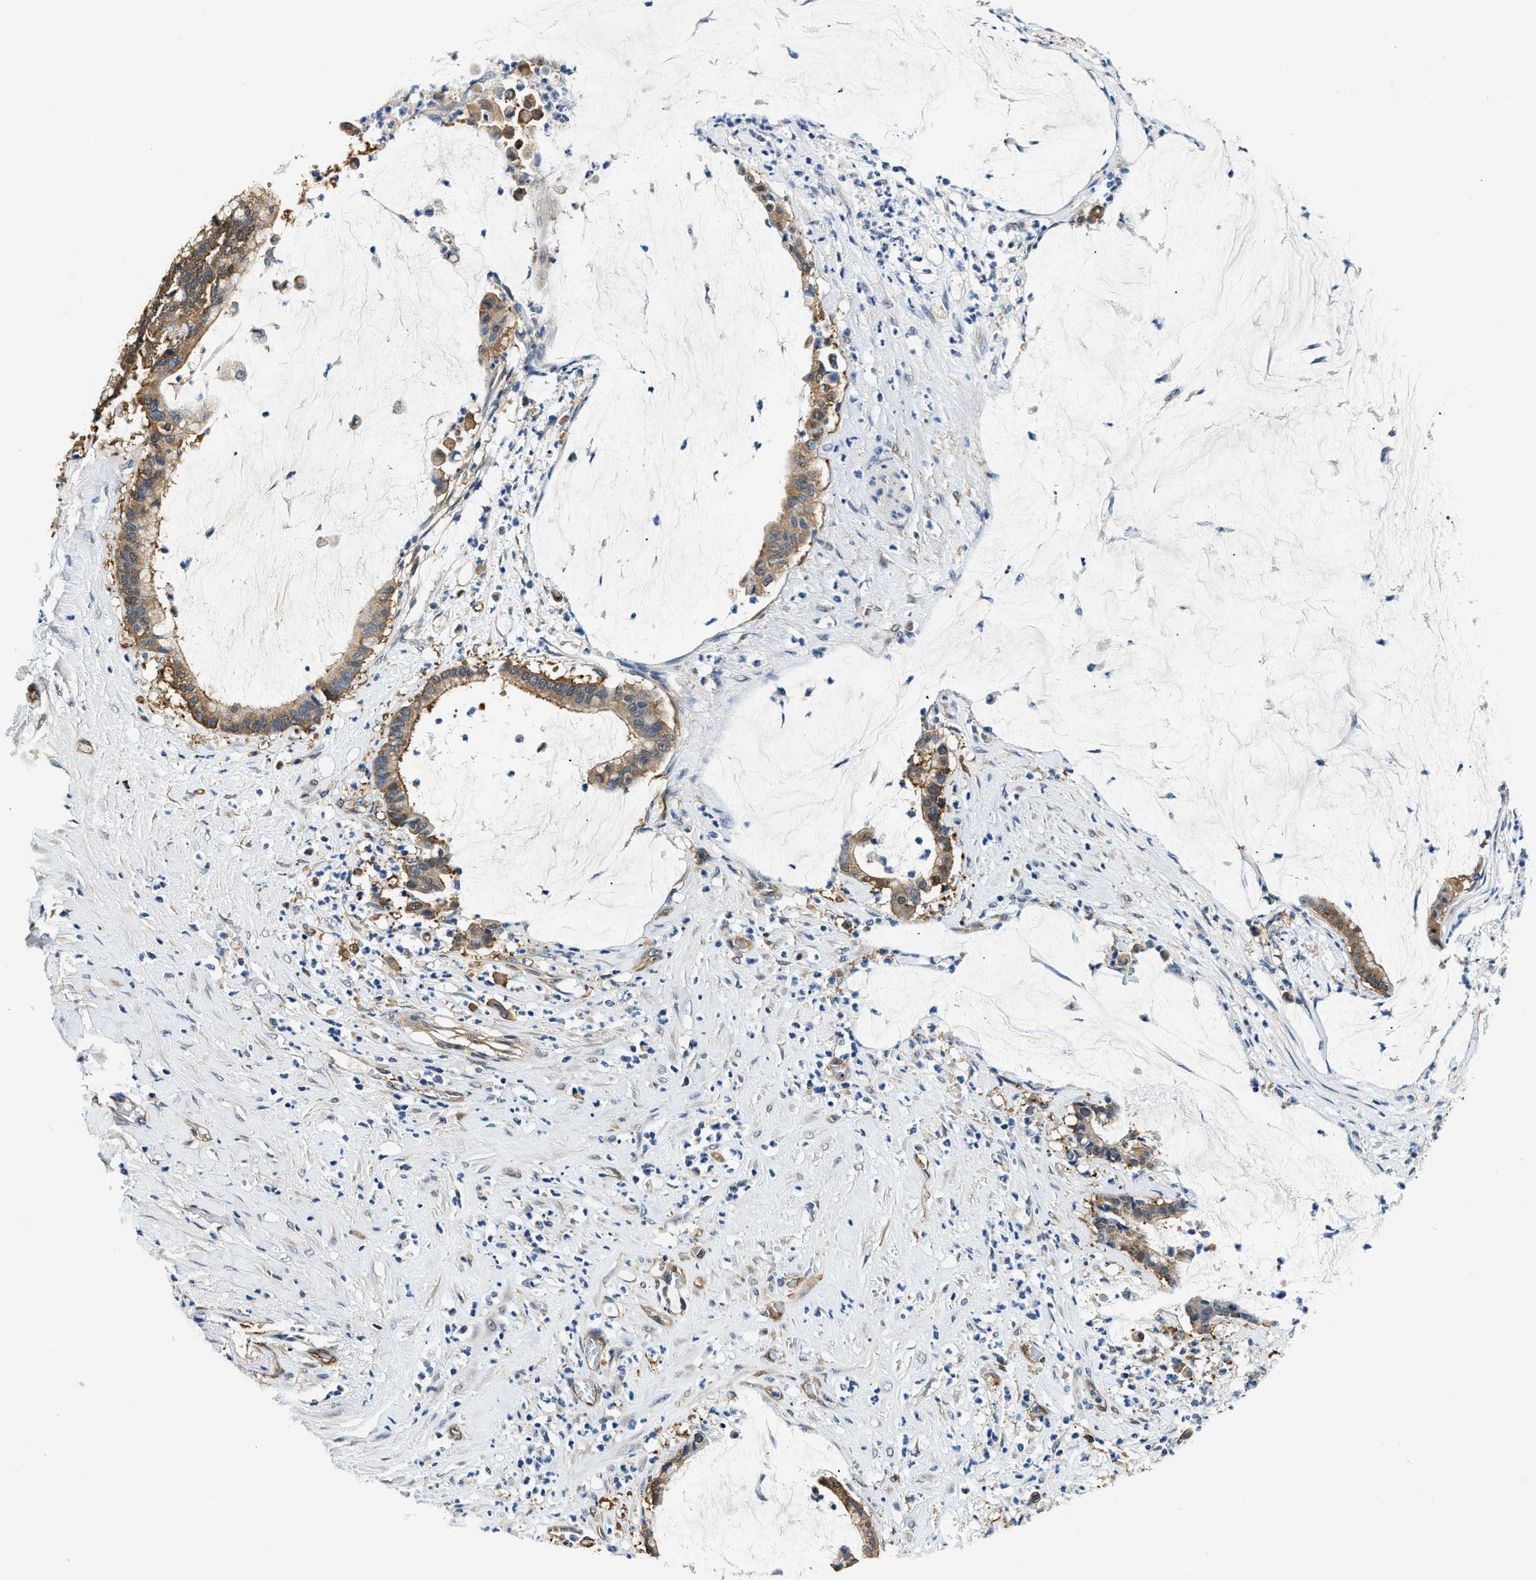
{"staining": {"intensity": "moderate", "quantity": ">75%", "location": "cytoplasmic/membranous"}, "tissue": "pancreatic cancer", "cell_type": "Tumor cells", "image_type": "cancer", "snomed": [{"axis": "morphology", "description": "Adenocarcinoma, NOS"}, {"axis": "topography", "description": "Pancreas"}], "caption": "About >75% of tumor cells in pancreatic cancer reveal moderate cytoplasmic/membranous protein positivity as visualized by brown immunohistochemical staining.", "gene": "PPP2R1B", "patient": {"sex": "male", "age": 41}}